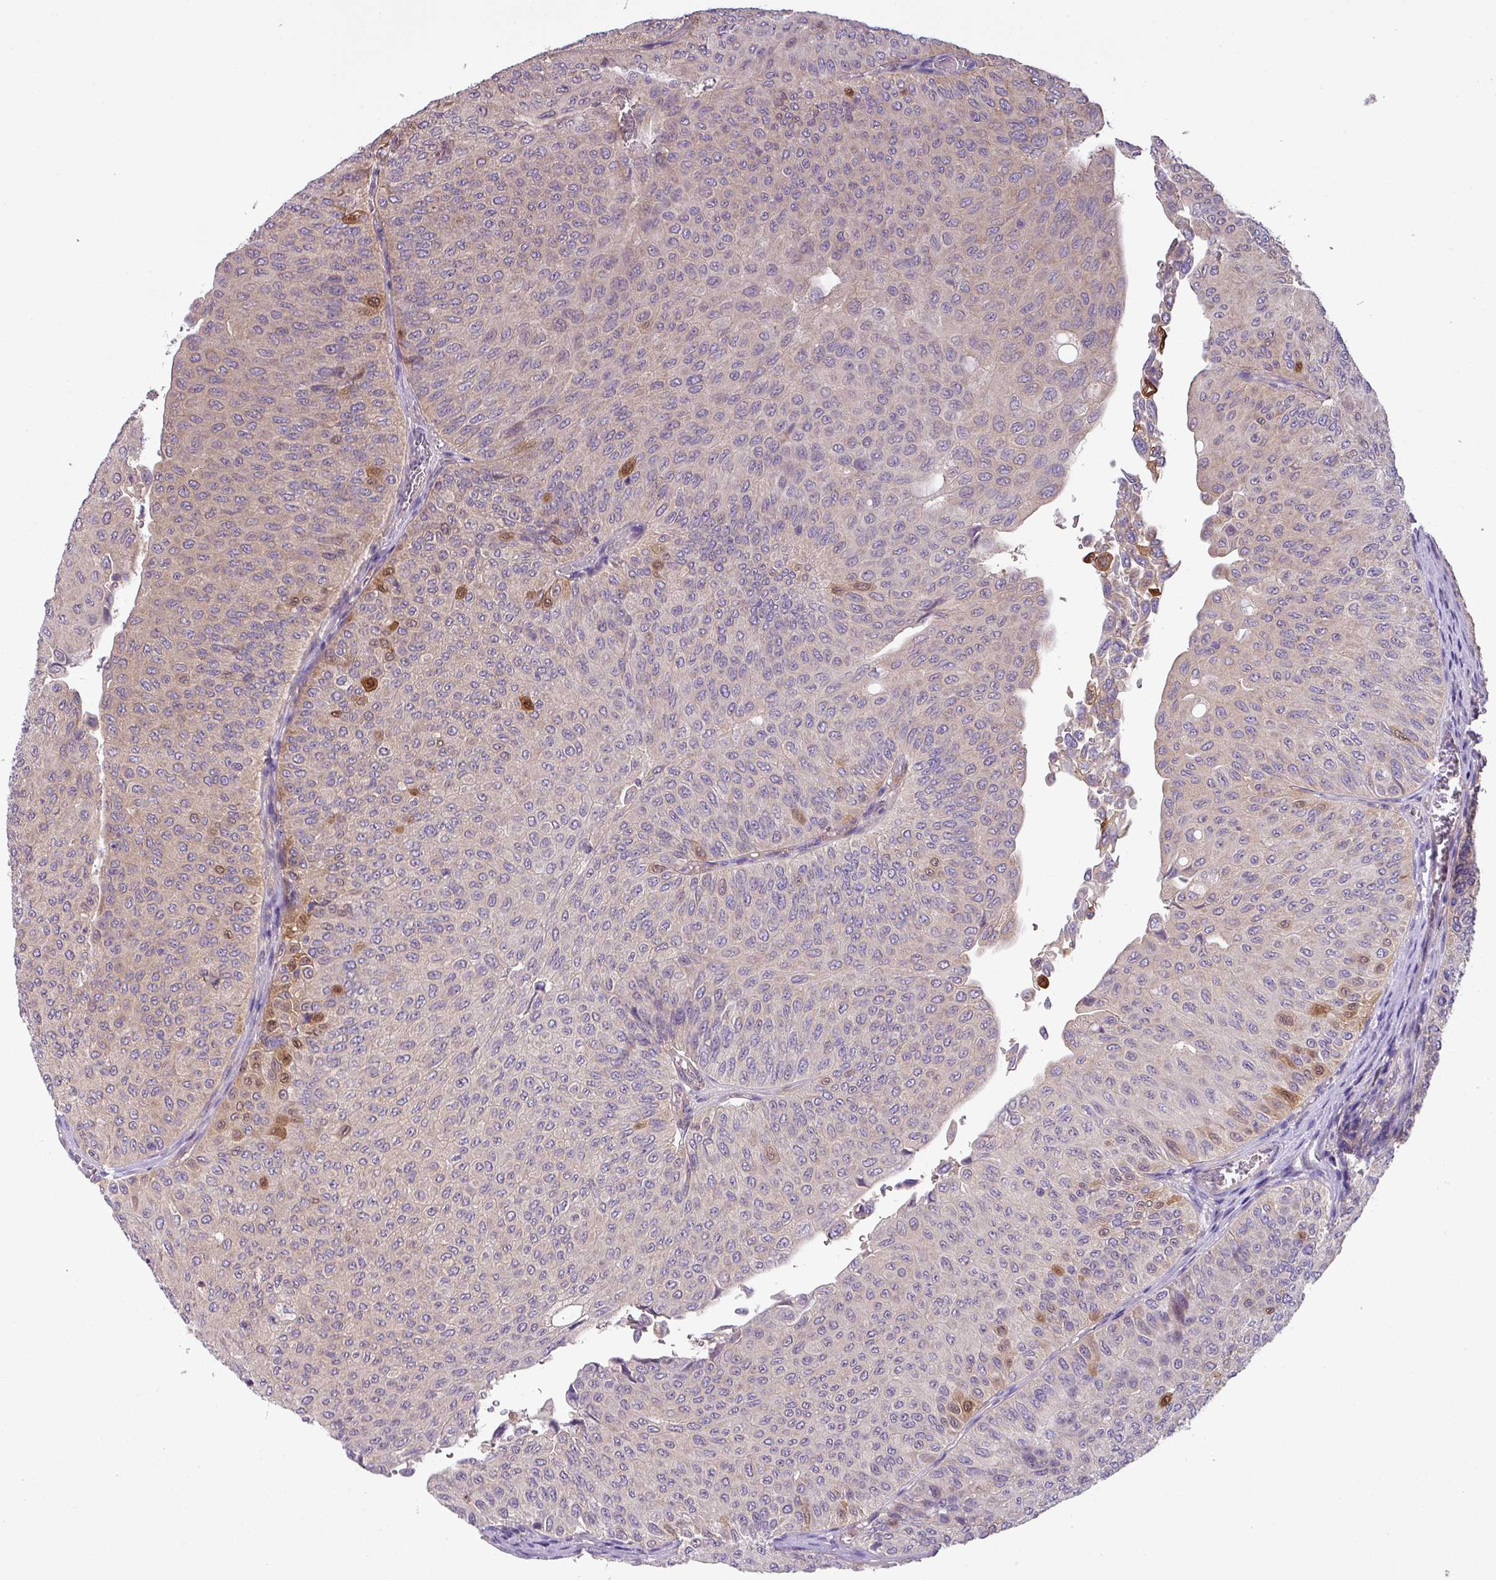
{"staining": {"intensity": "moderate", "quantity": "<25%", "location": "cytoplasmic/membranous"}, "tissue": "urothelial cancer", "cell_type": "Tumor cells", "image_type": "cancer", "snomed": [{"axis": "morphology", "description": "Urothelial carcinoma, NOS"}, {"axis": "topography", "description": "Urinary bladder"}], "caption": "The histopathology image demonstrates immunohistochemical staining of urothelial cancer. There is moderate cytoplasmic/membranous staining is seen in approximately <25% of tumor cells.", "gene": "SLC23A2", "patient": {"sex": "male", "age": 59}}